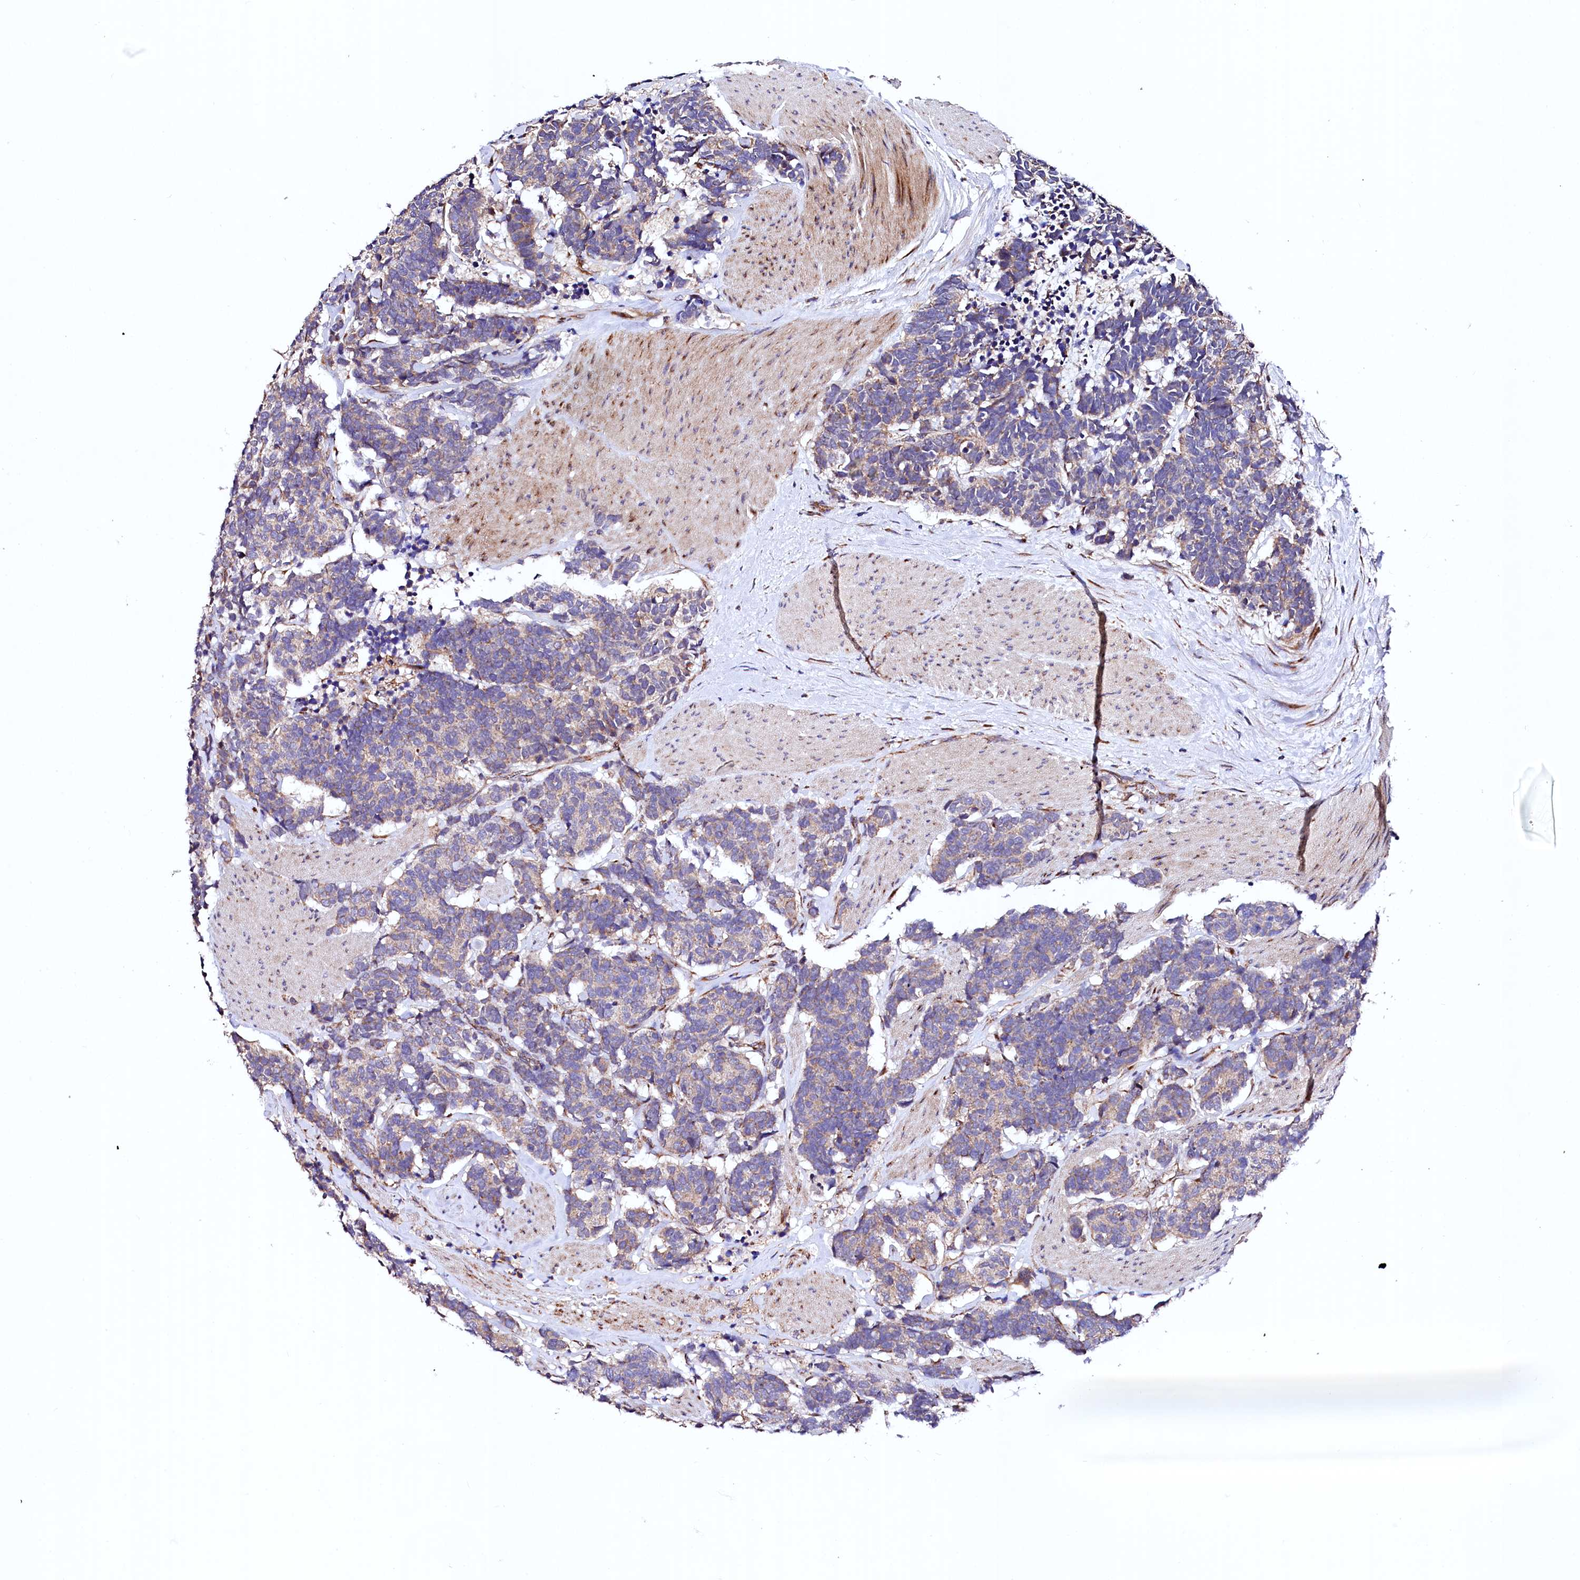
{"staining": {"intensity": "weak", "quantity": "<25%", "location": "cytoplasmic/membranous"}, "tissue": "carcinoid", "cell_type": "Tumor cells", "image_type": "cancer", "snomed": [{"axis": "morphology", "description": "Carcinoma, NOS"}, {"axis": "morphology", "description": "Carcinoid, malignant, NOS"}, {"axis": "topography", "description": "Urinary bladder"}], "caption": "Immunohistochemistry micrograph of carcinoid (malignant) stained for a protein (brown), which reveals no expression in tumor cells. (DAB (3,3'-diaminobenzidine) immunohistochemistry (IHC), high magnification).", "gene": "UBE3C", "patient": {"sex": "male", "age": 57}}